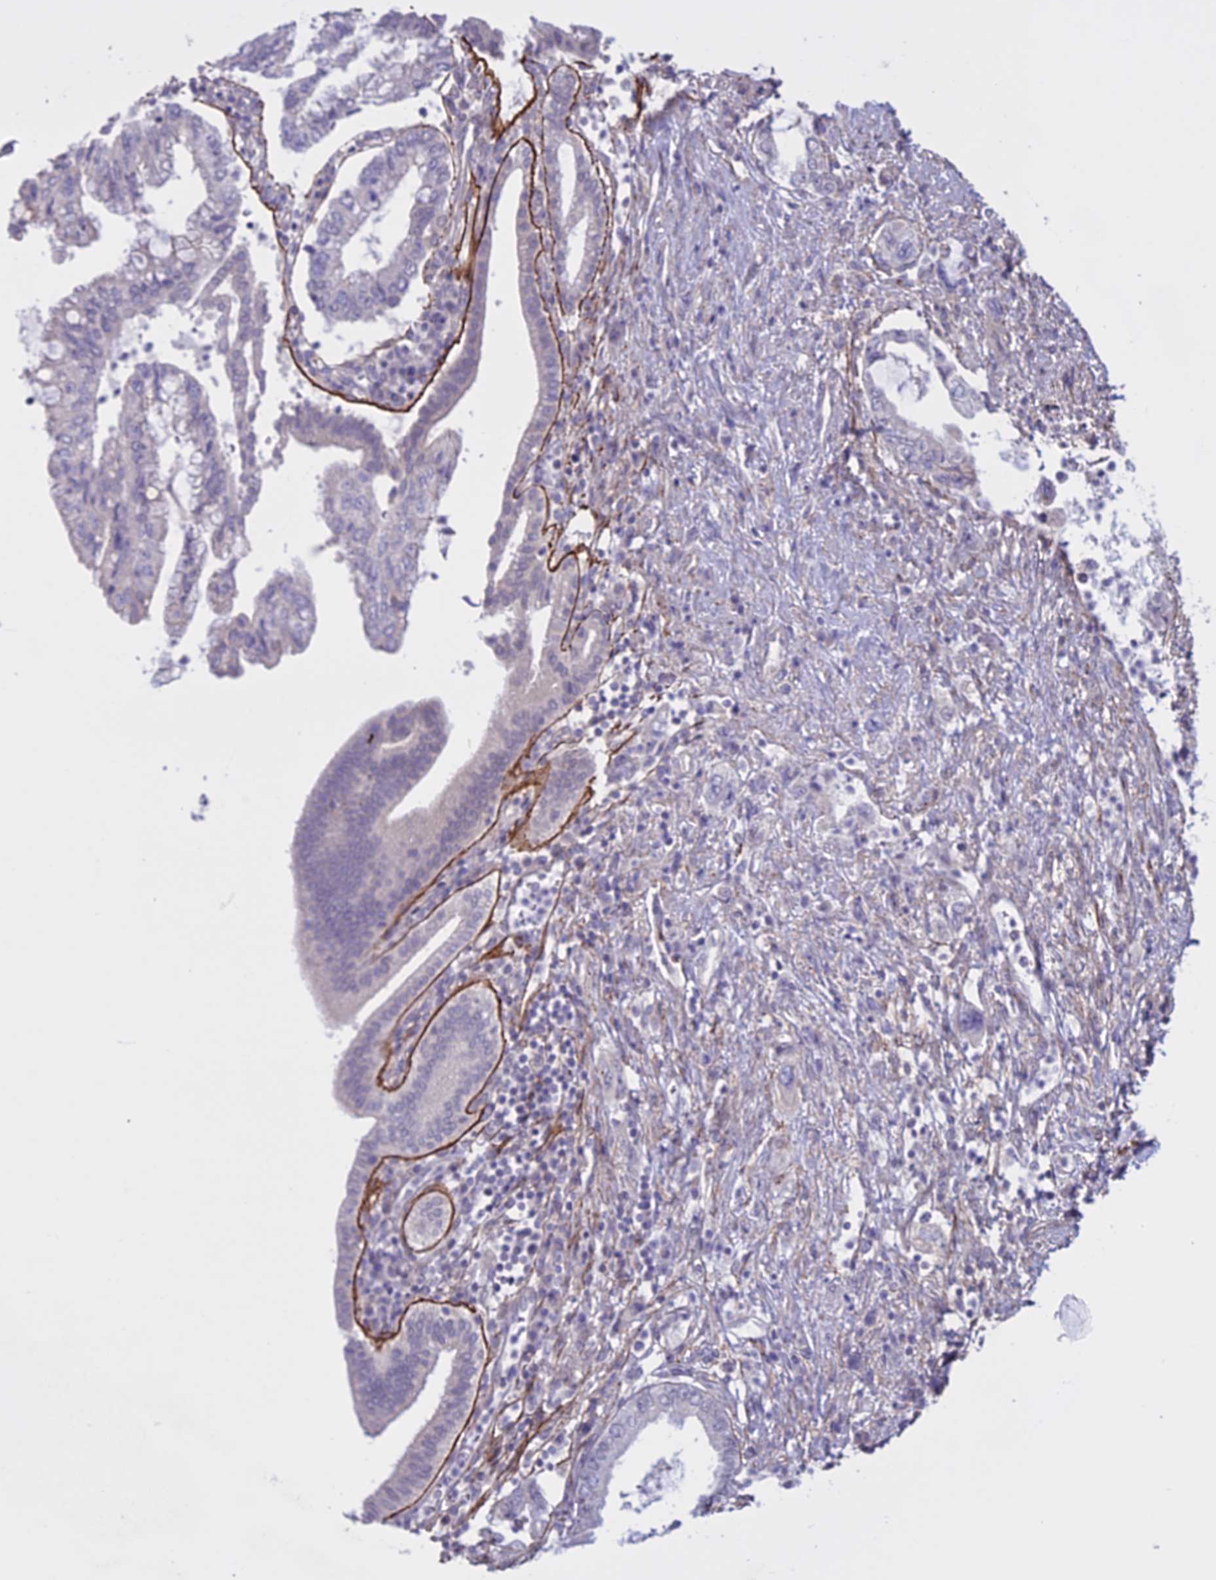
{"staining": {"intensity": "negative", "quantity": "none", "location": "none"}, "tissue": "pancreatic cancer", "cell_type": "Tumor cells", "image_type": "cancer", "snomed": [{"axis": "morphology", "description": "Adenocarcinoma, NOS"}, {"axis": "topography", "description": "Pancreas"}], "caption": "Immunohistochemistry of human pancreatic cancer reveals no positivity in tumor cells.", "gene": "SPHKAP", "patient": {"sex": "female", "age": 73}}